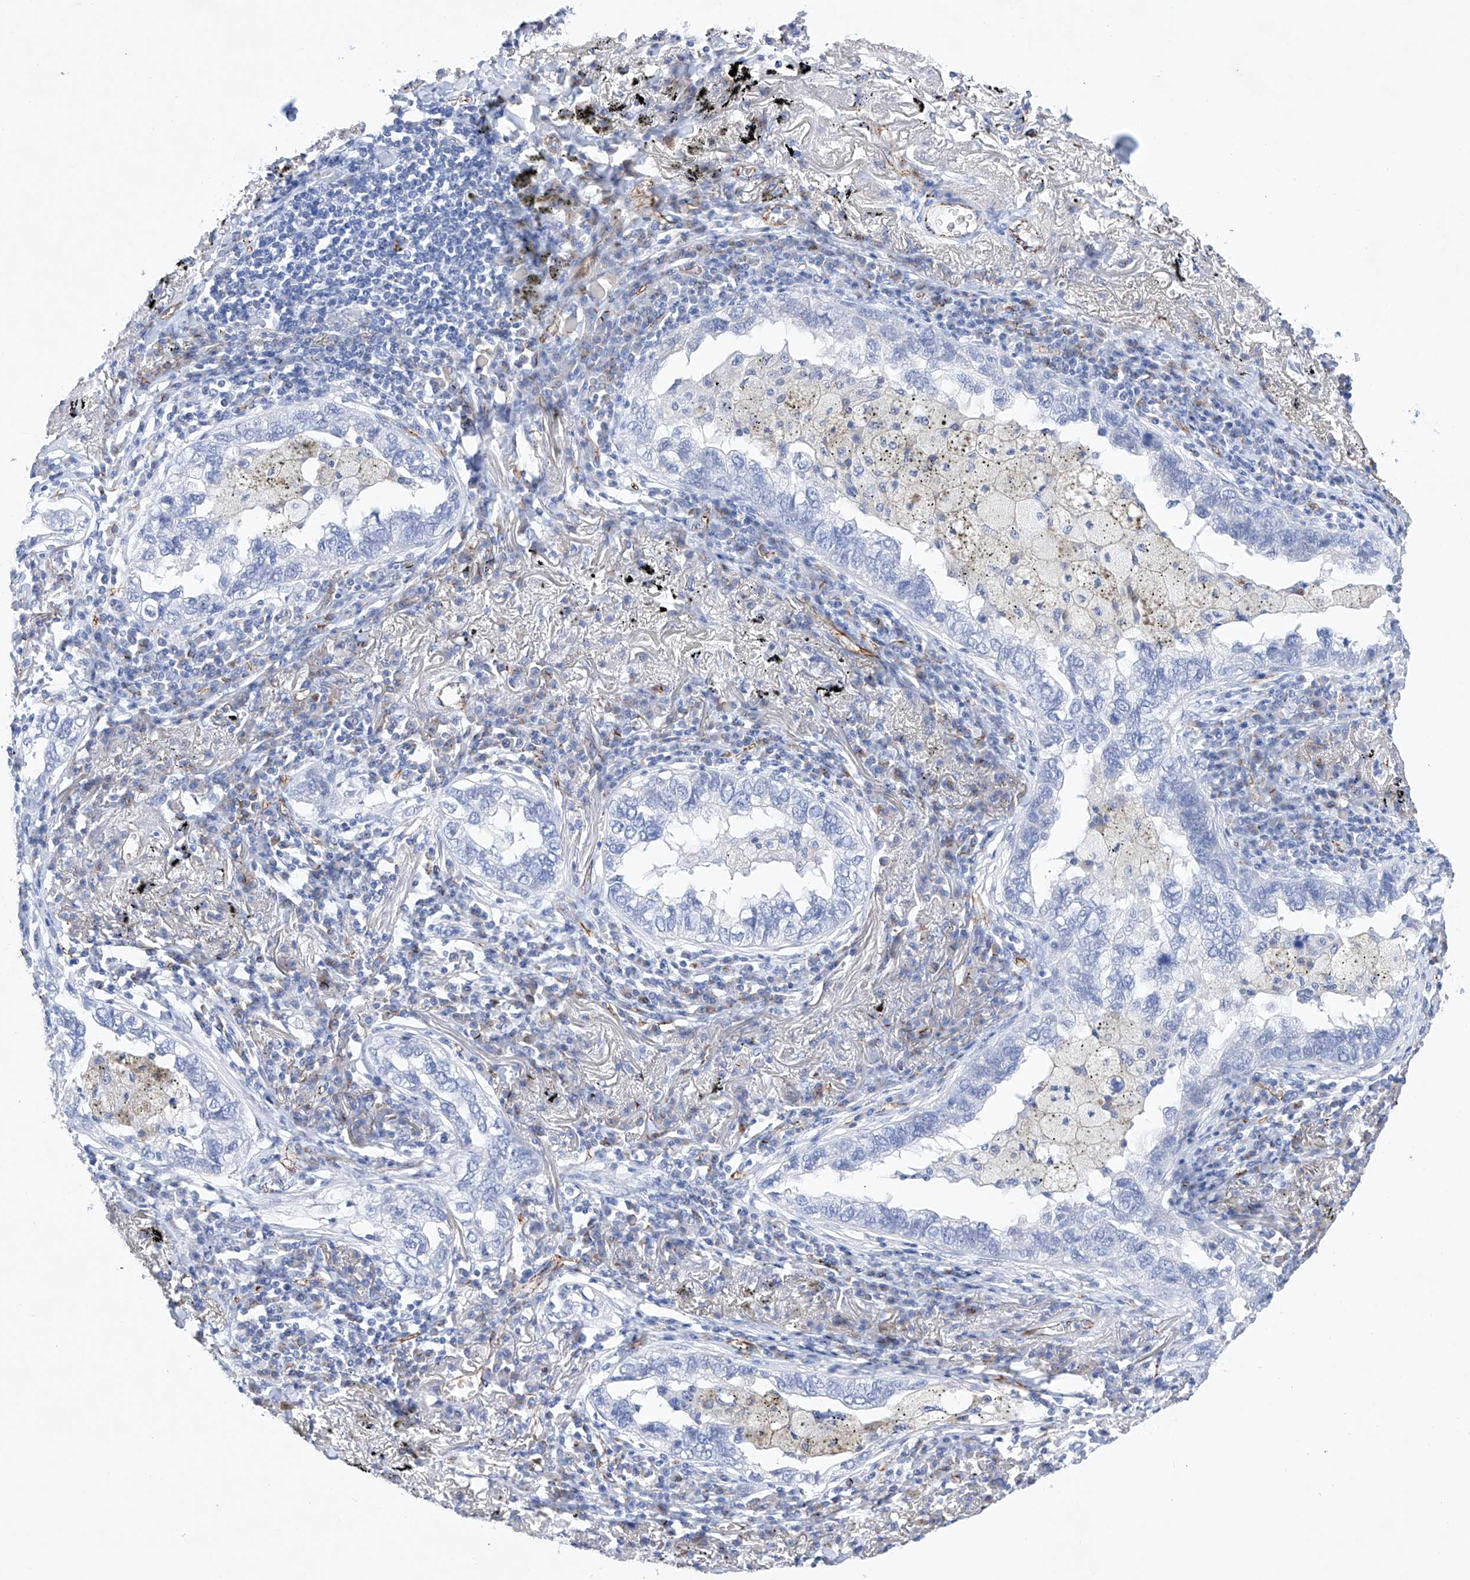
{"staining": {"intensity": "negative", "quantity": "none", "location": "none"}, "tissue": "lung cancer", "cell_type": "Tumor cells", "image_type": "cancer", "snomed": [{"axis": "morphology", "description": "Adenocarcinoma, NOS"}, {"axis": "topography", "description": "Lung"}], "caption": "Adenocarcinoma (lung) was stained to show a protein in brown. There is no significant staining in tumor cells.", "gene": "ETV7", "patient": {"sex": "male", "age": 65}}